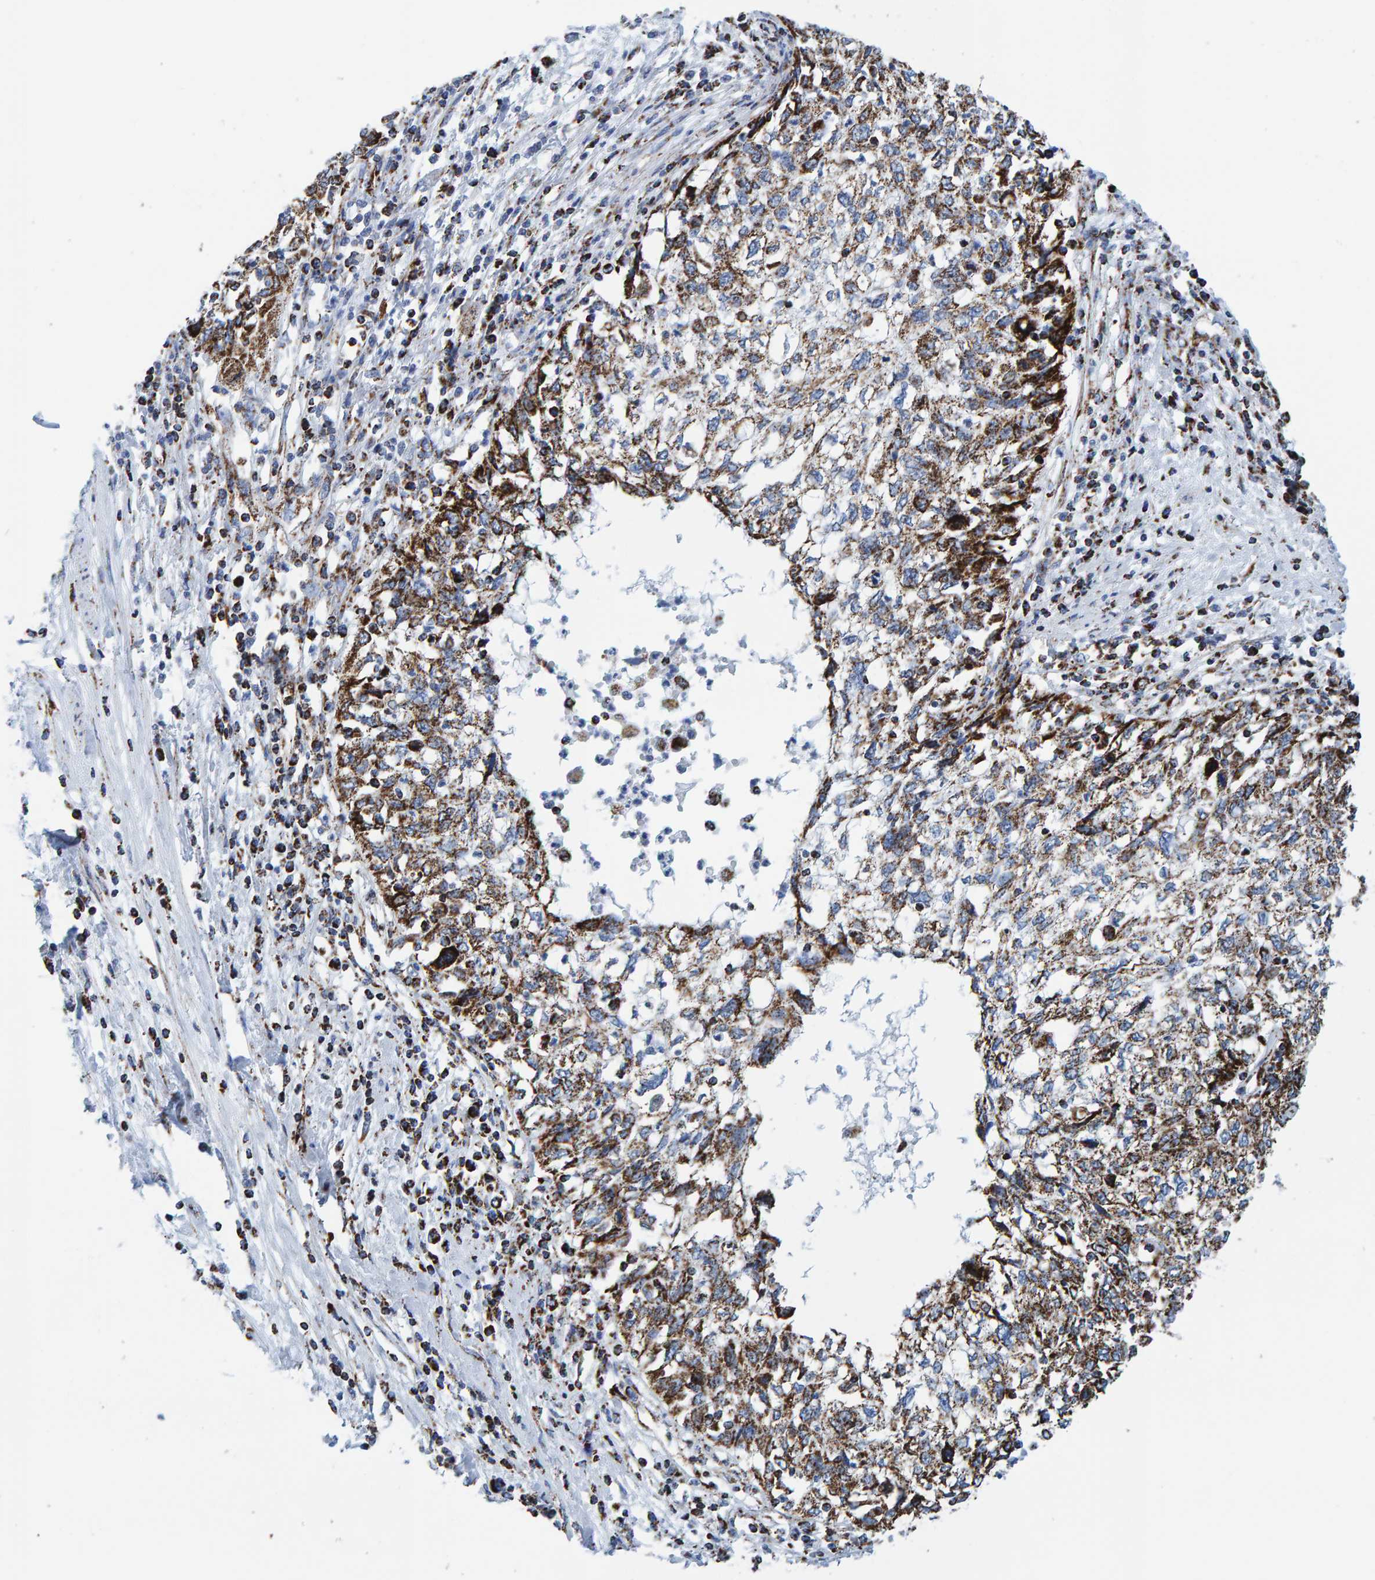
{"staining": {"intensity": "strong", "quantity": ">75%", "location": "cytoplasmic/membranous"}, "tissue": "cervical cancer", "cell_type": "Tumor cells", "image_type": "cancer", "snomed": [{"axis": "morphology", "description": "Squamous cell carcinoma, NOS"}, {"axis": "topography", "description": "Cervix"}], "caption": "Human cervical squamous cell carcinoma stained with a brown dye reveals strong cytoplasmic/membranous positive positivity in approximately >75% of tumor cells.", "gene": "ENSG00000262660", "patient": {"sex": "female", "age": 57}}